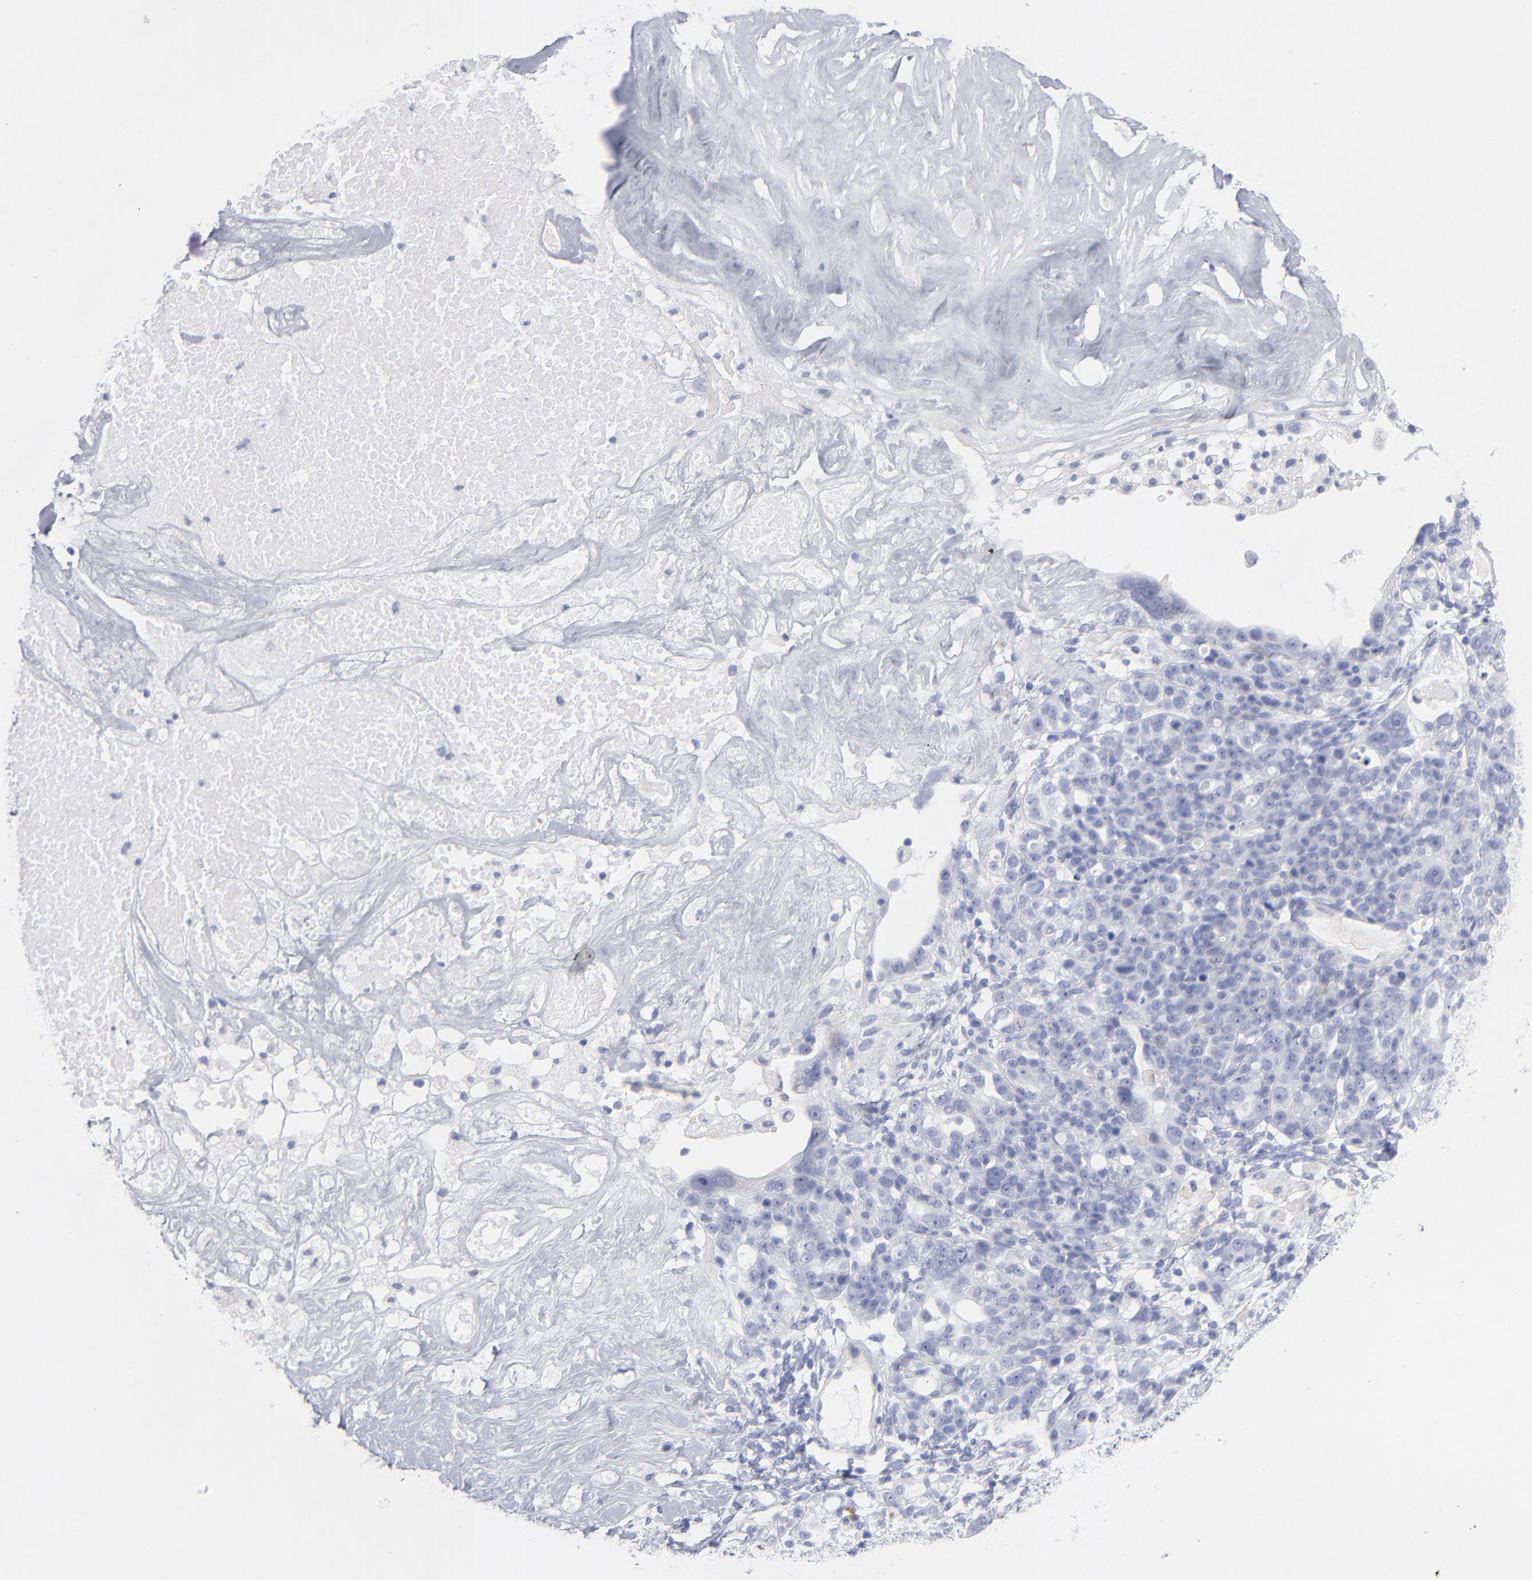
{"staining": {"intensity": "negative", "quantity": "none", "location": "none"}, "tissue": "ovarian cancer", "cell_type": "Tumor cells", "image_type": "cancer", "snomed": [{"axis": "morphology", "description": "Cystadenocarcinoma, serous, NOS"}, {"axis": "topography", "description": "Ovary"}], "caption": "High magnification brightfield microscopy of serous cystadenocarcinoma (ovarian) stained with DAB (3,3'-diaminobenzidine) (brown) and counterstained with hematoxylin (blue): tumor cells show no significant expression.", "gene": "ARG1", "patient": {"sex": "female", "age": 66}}